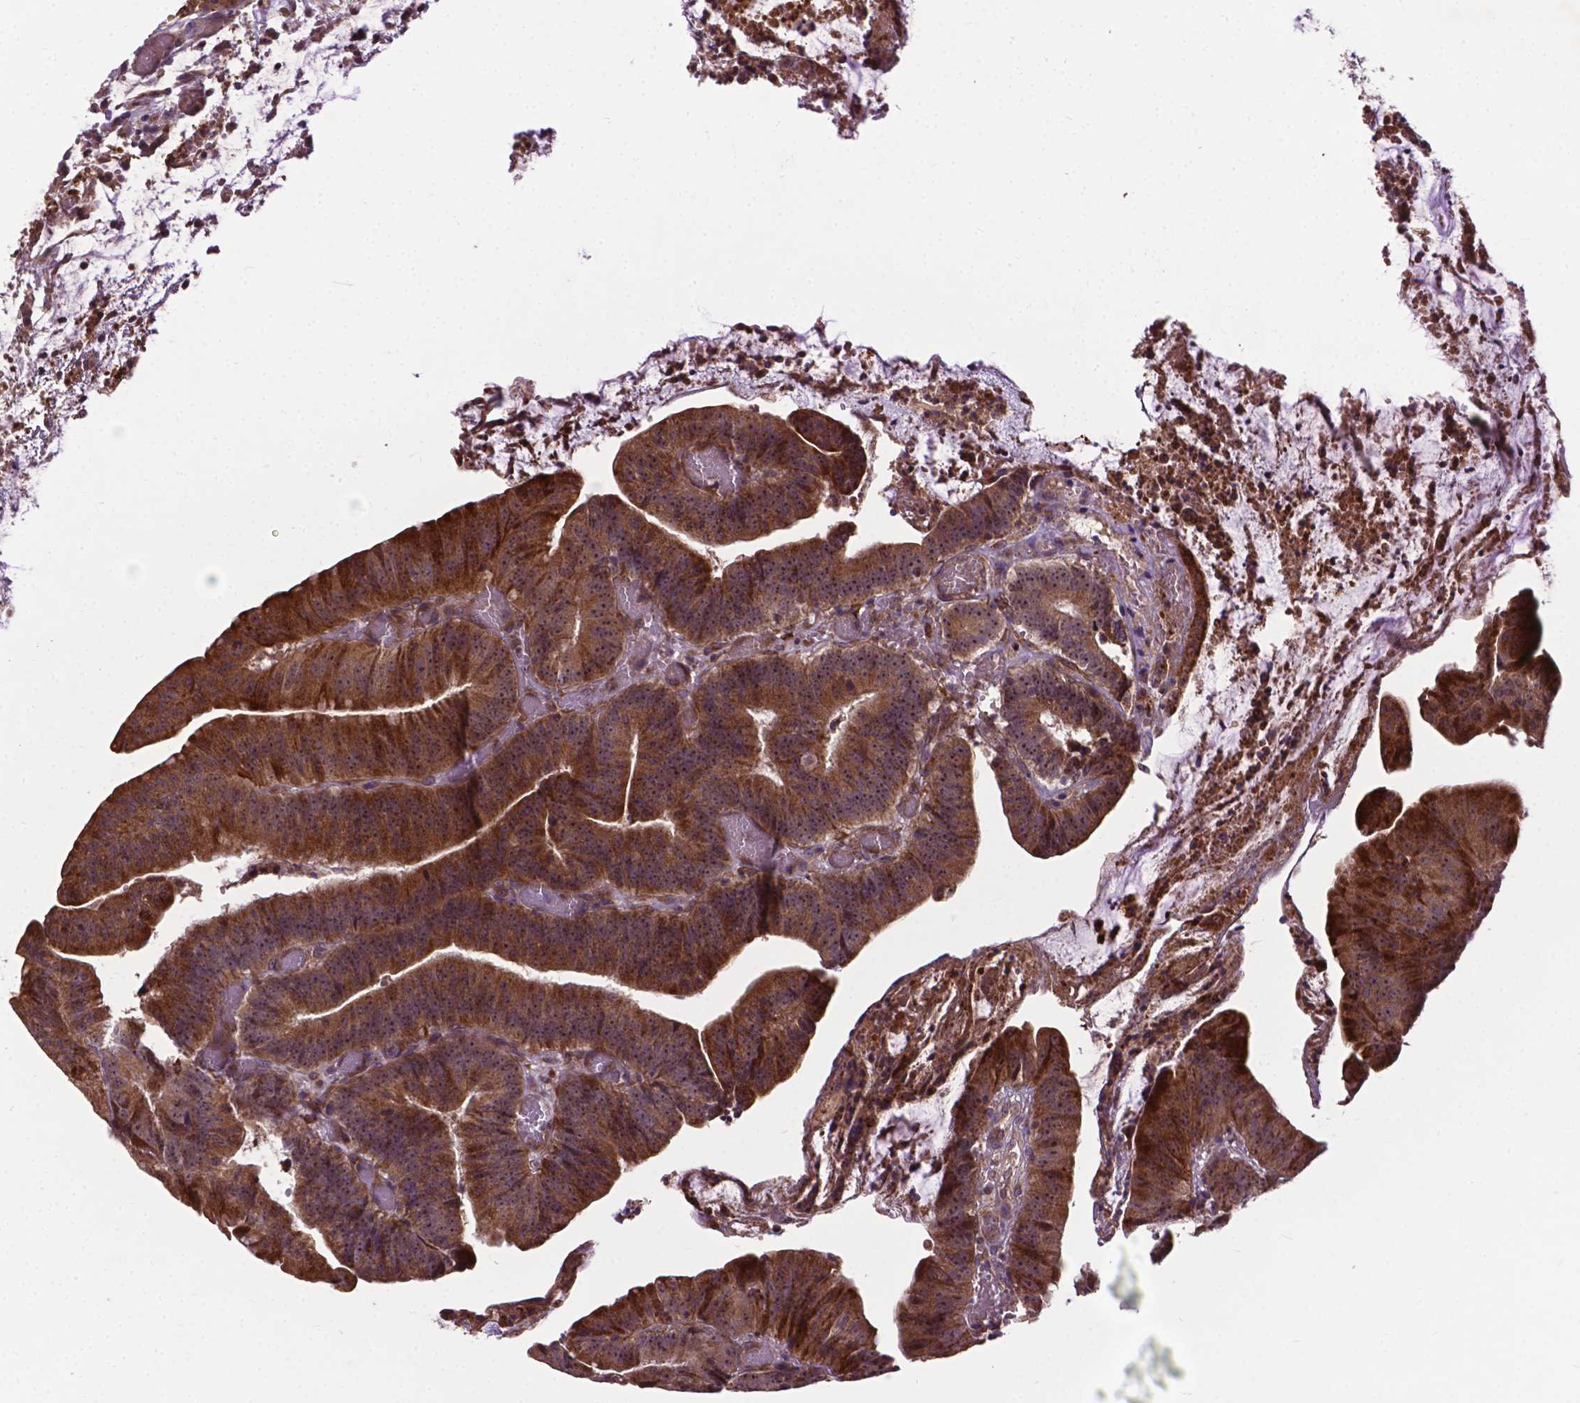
{"staining": {"intensity": "moderate", "quantity": ">75%", "location": "cytoplasmic/membranous"}, "tissue": "colorectal cancer", "cell_type": "Tumor cells", "image_type": "cancer", "snomed": [{"axis": "morphology", "description": "Adenocarcinoma, NOS"}, {"axis": "topography", "description": "Colon"}], "caption": "This photomicrograph reveals IHC staining of adenocarcinoma (colorectal), with medium moderate cytoplasmic/membranous staining in about >75% of tumor cells.", "gene": "PARP3", "patient": {"sex": "female", "age": 78}}